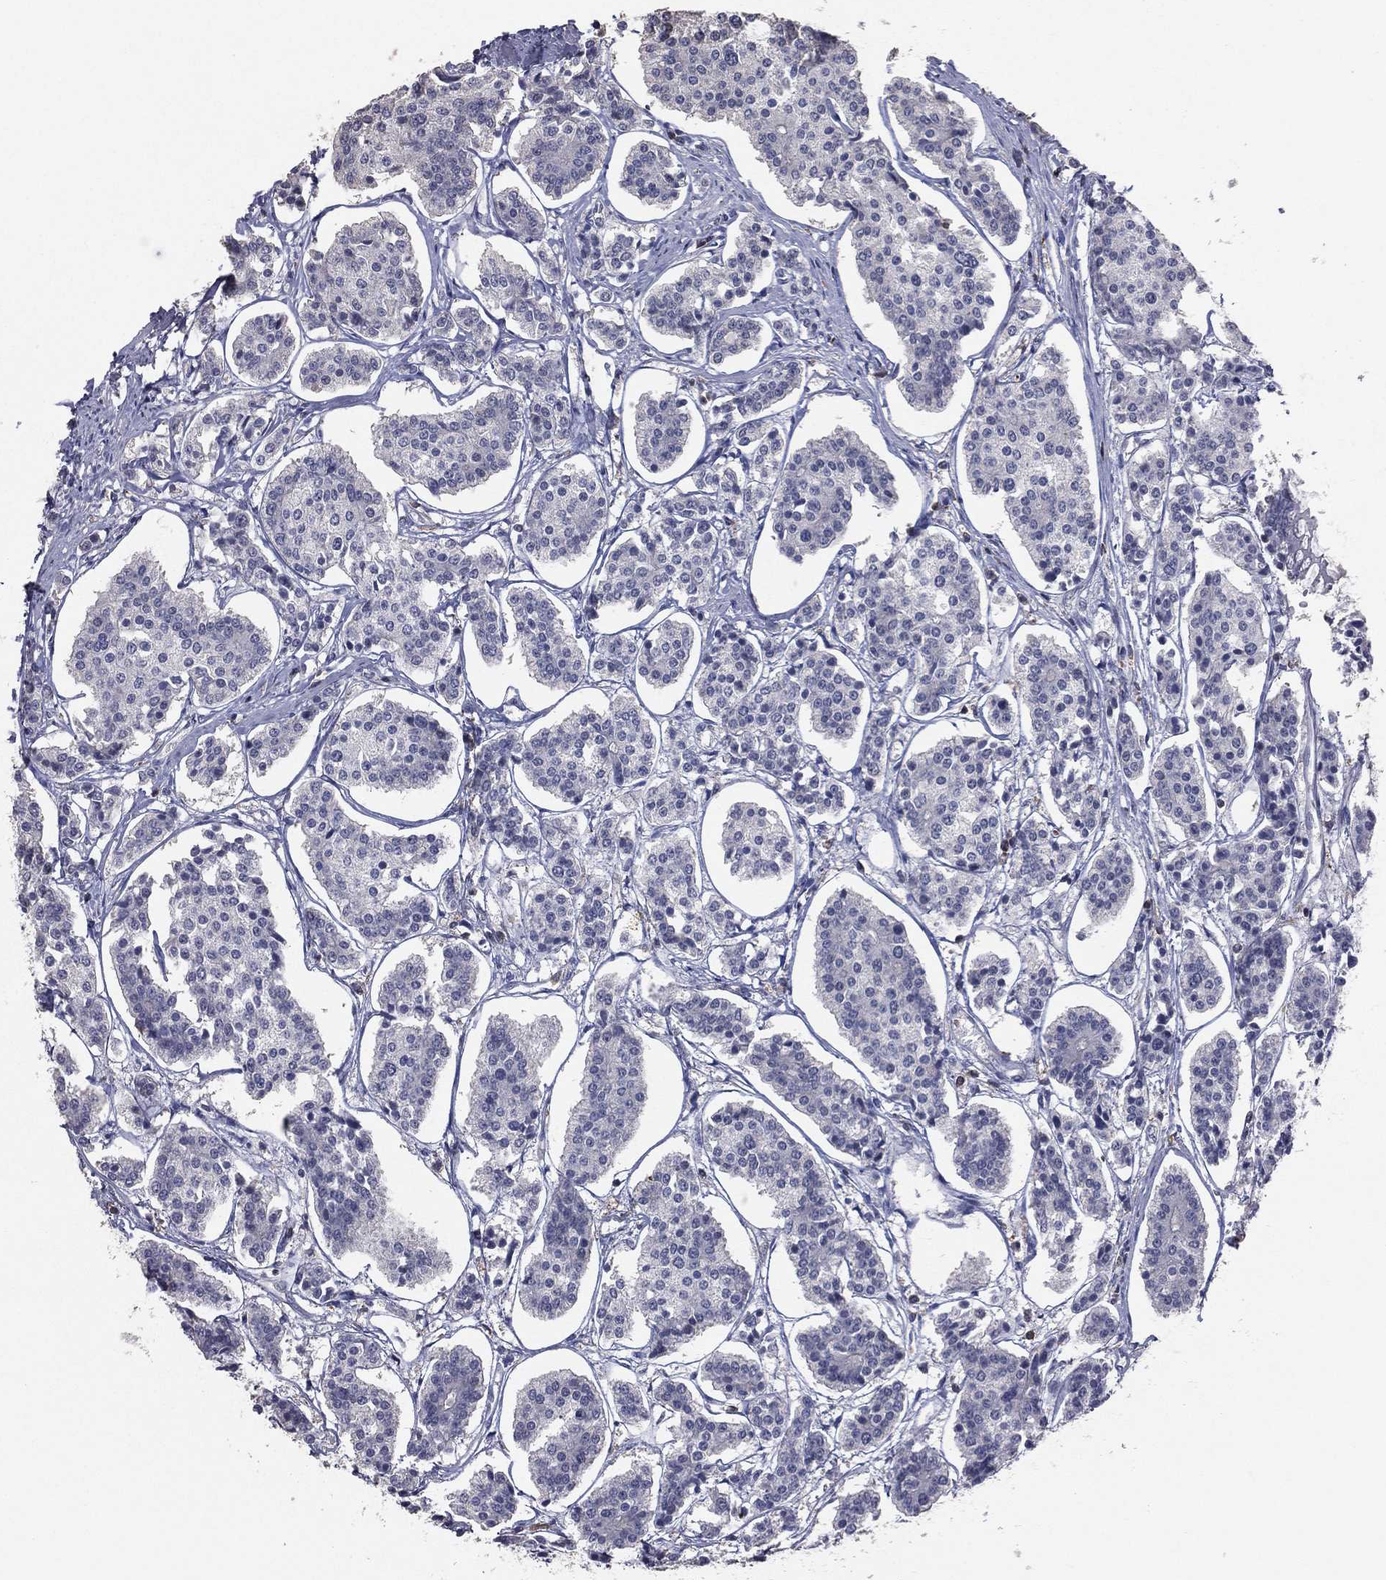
{"staining": {"intensity": "negative", "quantity": "none", "location": "none"}, "tissue": "carcinoid", "cell_type": "Tumor cells", "image_type": "cancer", "snomed": [{"axis": "morphology", "description": "Carcinoid, malignant, NOS"}, {"axis": "topography", "description": "Small intestine"}], "caption": "Tumor cells are negative for protein expression in human carcinoid (malignant).", "gene": "PSTPIP1", "patient": {"sex": "female", "age": 65}}